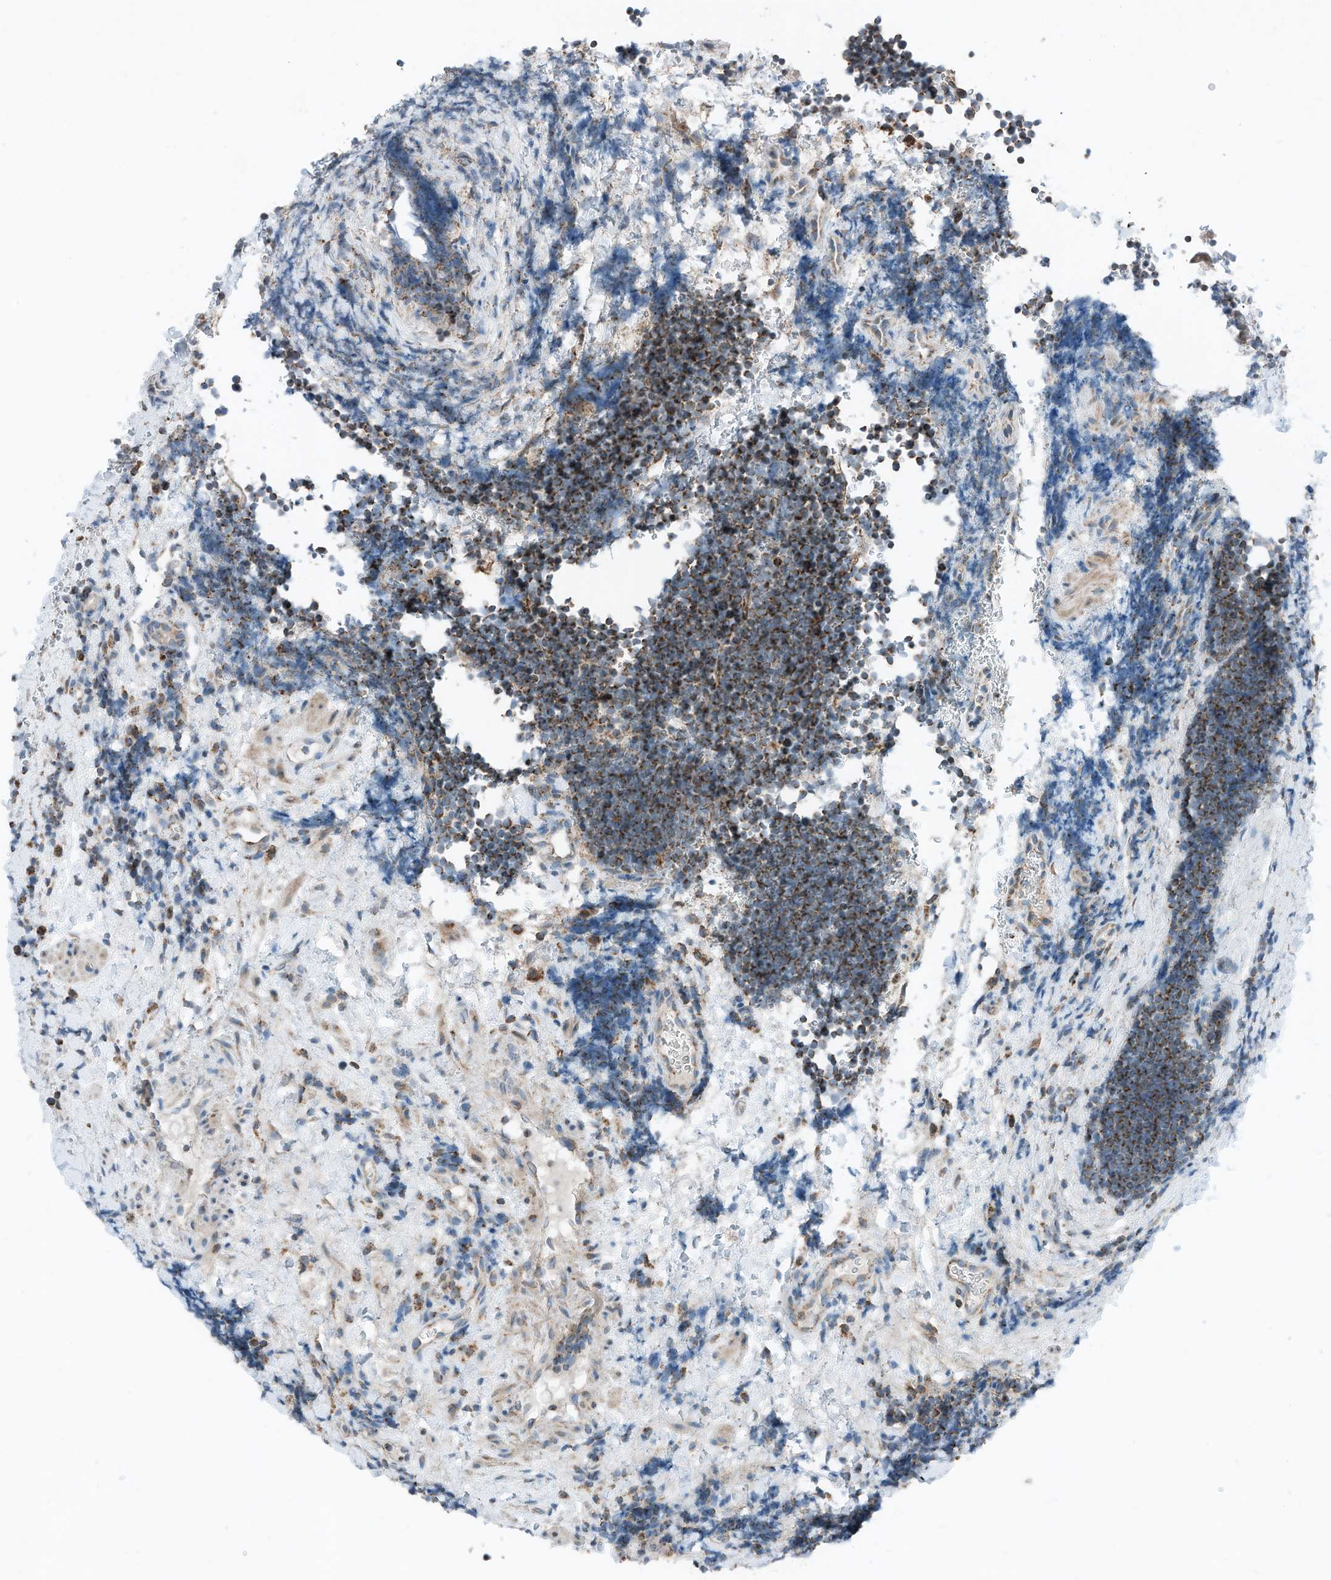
{"staining": {"intensity": "moderate", "quantity": ">75%", "location": "cytoplasmic/membranous"}, "tissue": "lymphoma", "cell_type": "Tumor cells", "image_type": "cancer", "snomed": [{"axis": "morphology", "description": "Malignant lymphoma, non-Hodgkin's type, High grade"}, {"axis": "topography", "description": "Lymph node"}], "caption": "Immunohistochemical staining of human lymphoma demonstrates medium levels of moderate cytoplasmic/membranous positivity in about >75% of tumor cells. (Stains: DAB in brown, nuclei in blue, Microscopy: brightfield microscopy at high magnification).", "gene": "RMND1", "patient": {"sex": "male", "age": 13}}